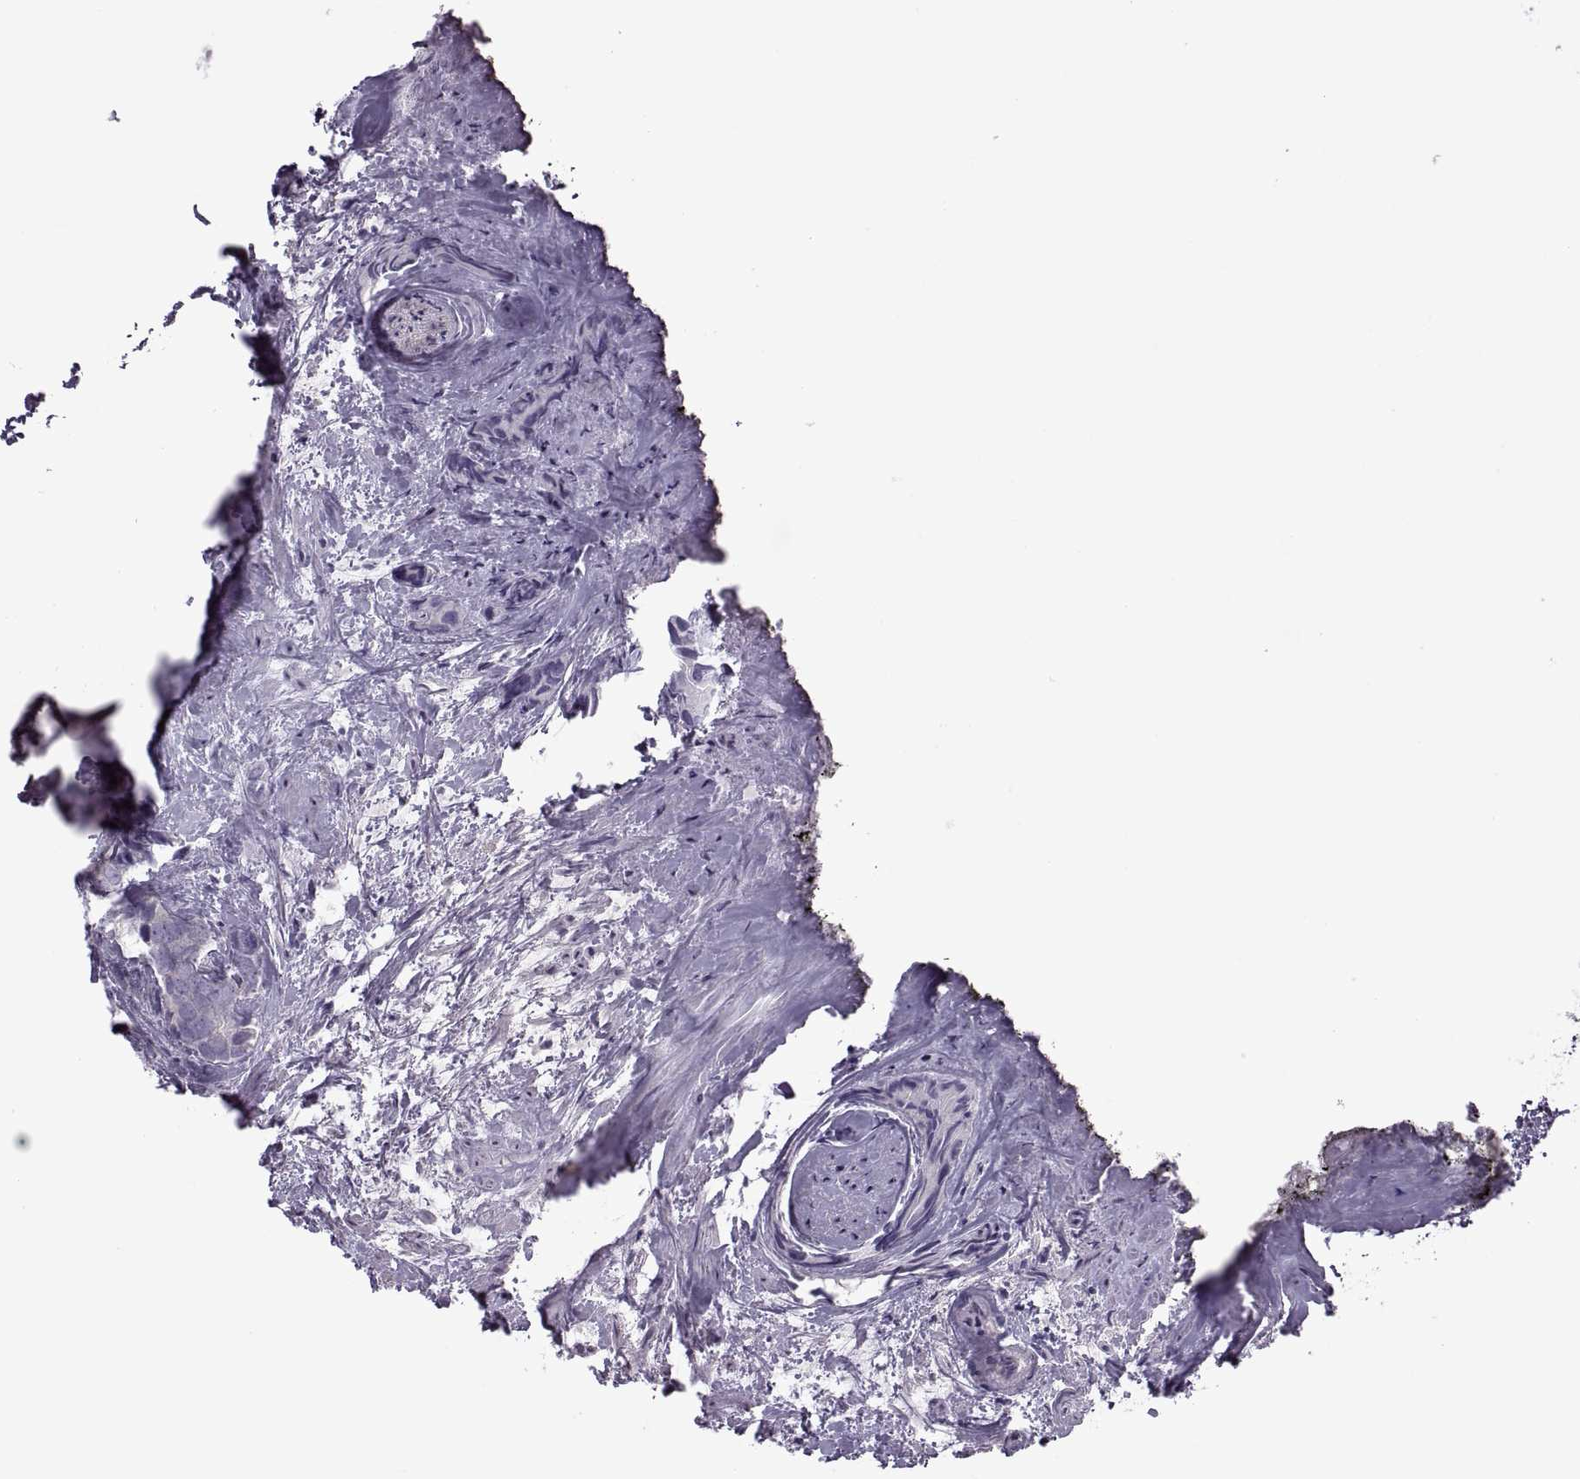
{"staining": {"intensity": "negative", "quantity": "none", "location": "none"}, "tissue": "prostate cancer", "cell_type": "Tumor cells", "image_type": "cancer", "snomed": [{"axis": "morphology", "description": "Adenocarcinoma, High grade"}, {"axis": "topography", "description": "Prostate"}], "caption": "Tumor cells show no significant protein staining in prostate high-grade adenocarcinoma.", "gene": "ODF3", "patient": {"sex": "male", "age": 90}}